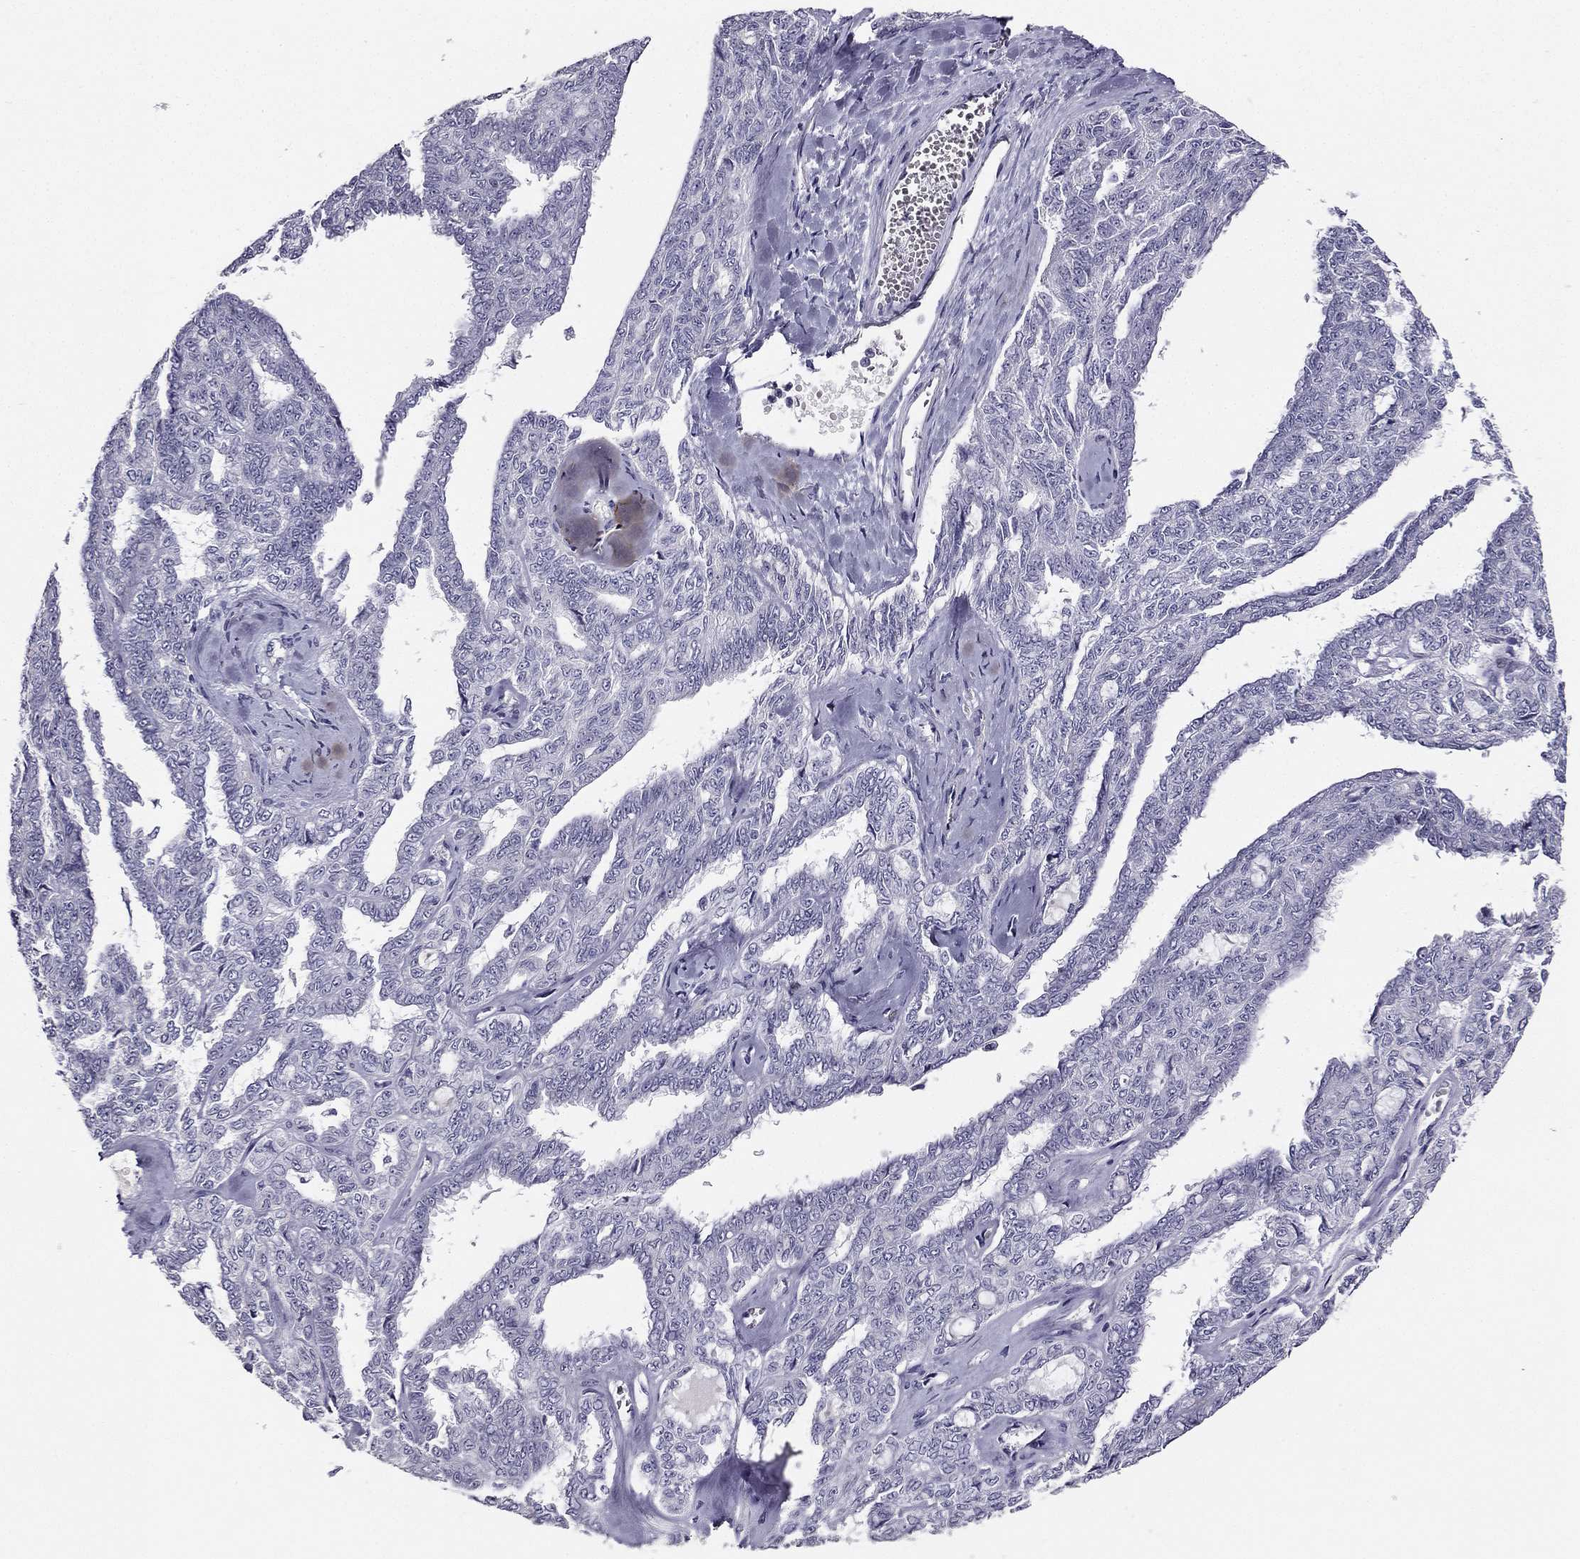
{"staining": {"intensity": "negative", "quantity": "none", "location": "none"}, "tissue": "ovarian cancer", "cell_type": "Tumor cells", "image_type": "cancer", "snomed": [{"axis": "morphology", "description": "Cystadenocarcinoma, serous, NOS"}, {"axis": "topography", "description": "Ovary"}], "caption": "The micrograph shows no significant staining in tumor cells of ovarian cancer. The staining is performed using DAB (3,3'-diaminobenzidine) brown chromogen with nuclei counter-stained in using hematoxylin.", "gene": "CALB2", "patient": {"sex": "female", "age": 71}}